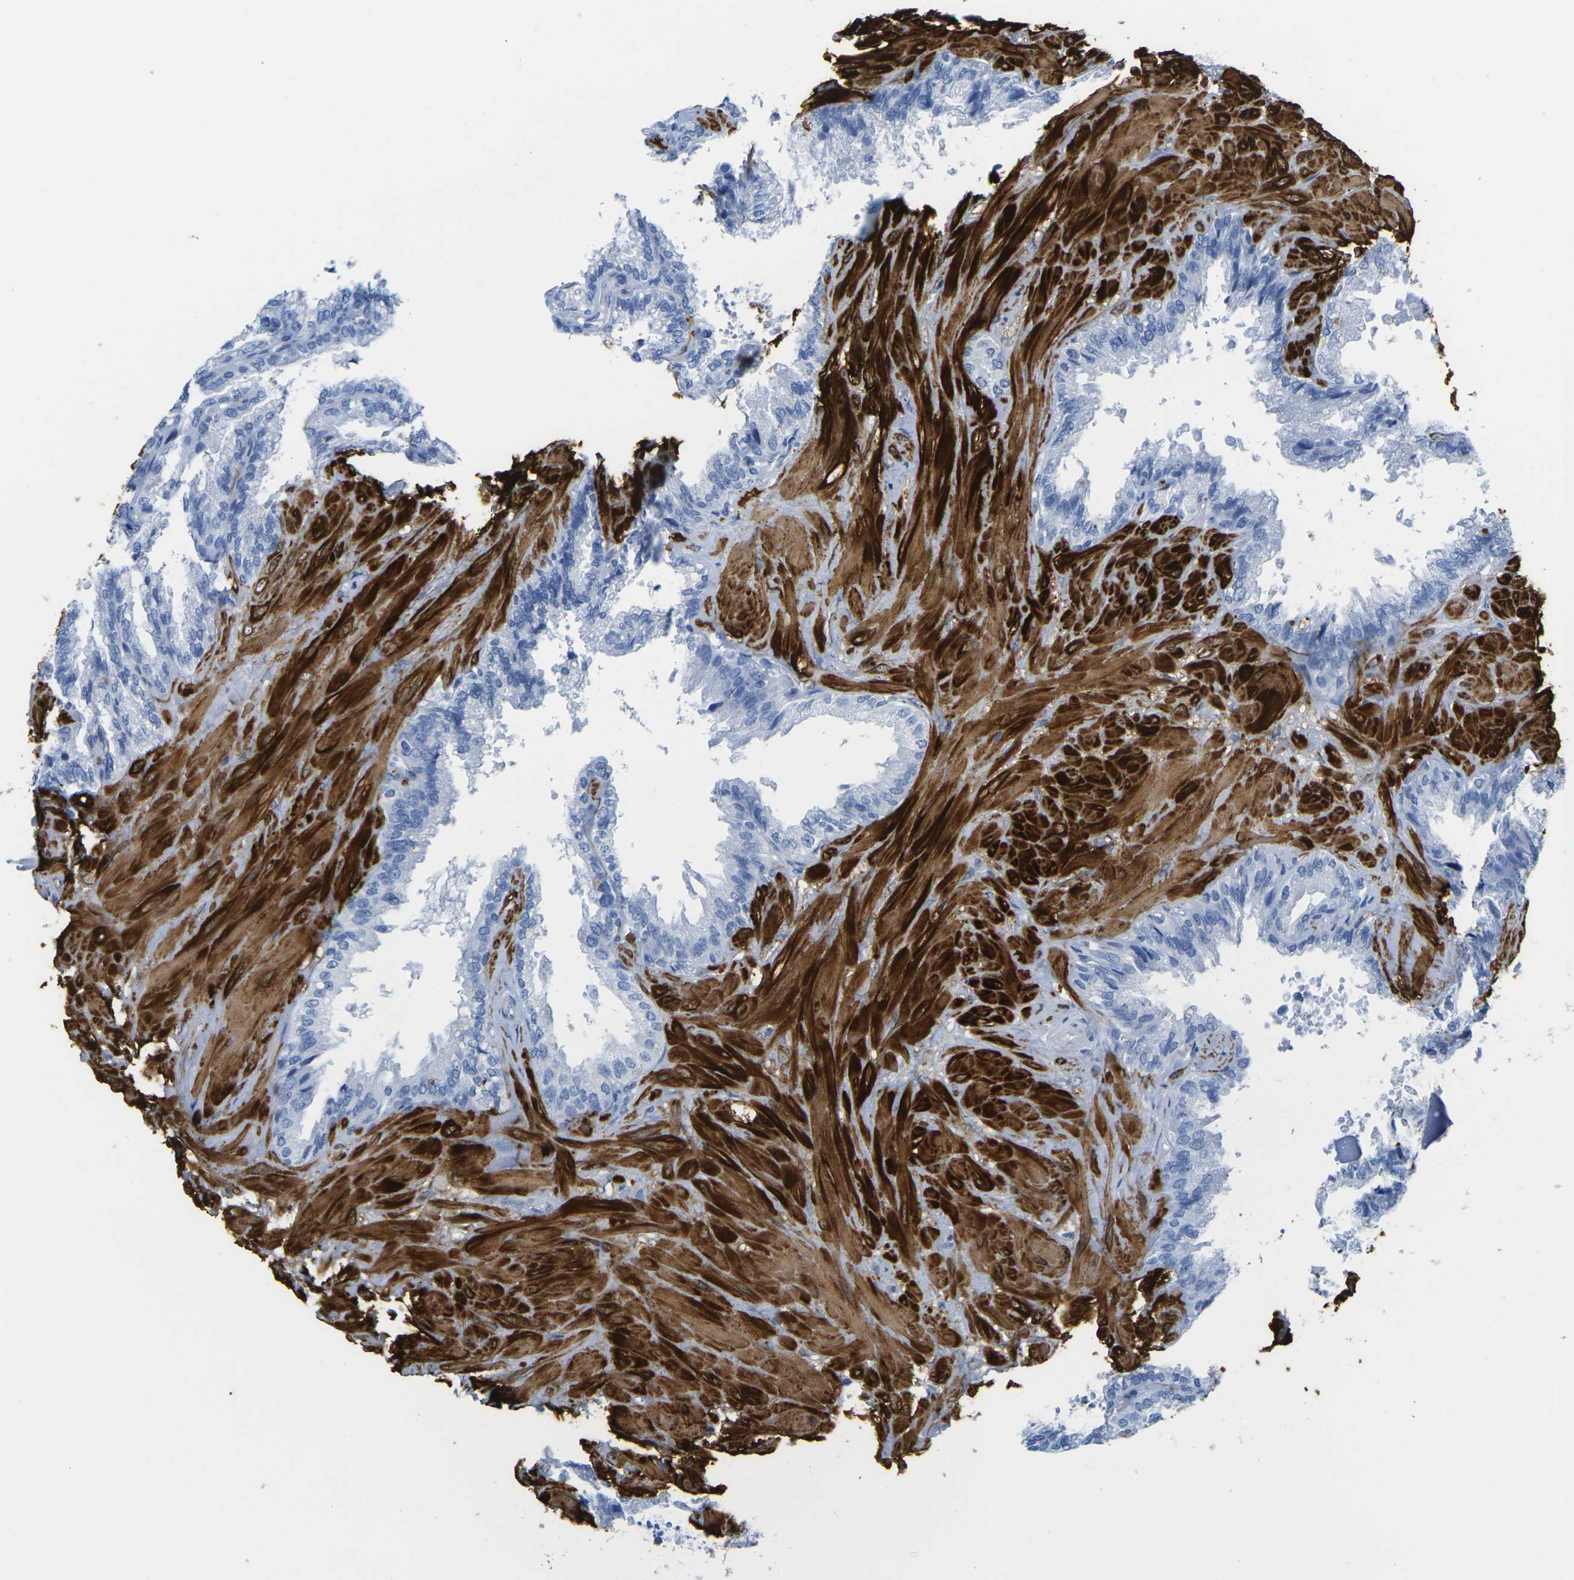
{"staining": {"intensity": "negative", "quantity": "none", "location": "none"}, "tissue": "seminal vesicle", "cell_type": "Glandular cells", "image_type": "normal", "snomed": [{"axis": "morphology", "description": "Normal tissue, NOS"}, {"axis": "topography", "description": "Seminal veicle"}], "caption": "Protein analysis of benign seminal vesicle exhibits no significant expression in glandular cells. Brightfield microscopy of immunohistochemistry (IHC) stained with DAB (brown) and hematoxylin (blue), captured at high magnification.", "gene": "CNN1", "patient": {"sex": "male", "age": 46}}